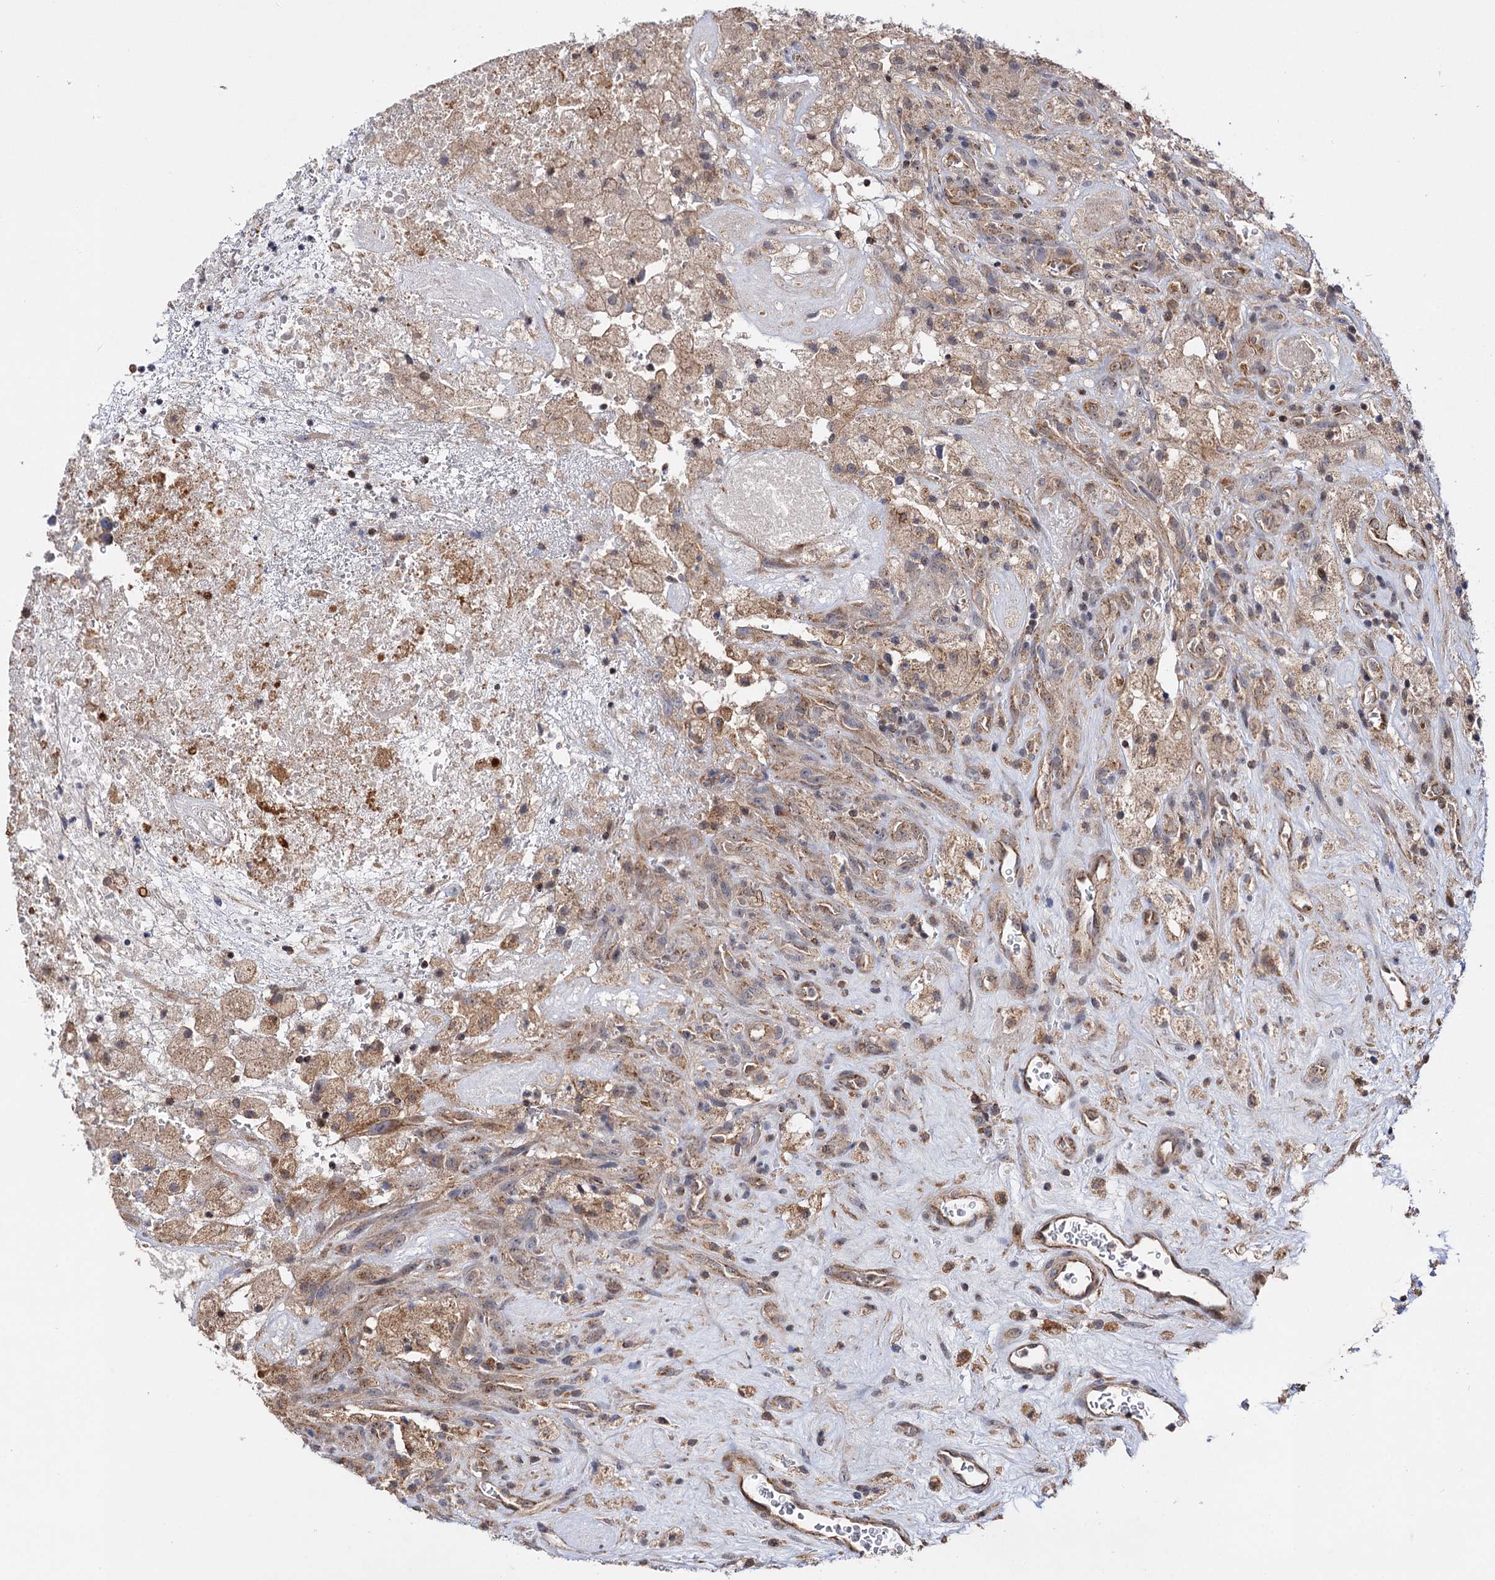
{"staining": {"intensity": "weak", "quantity": ">75%", "location": "cytoplasmic/membranous"}, "tissue": "glioma", "cell_type": "Tumor cells", "image_type": "cancer", "snomed": [{"axis": "morphology", "description": "Glioma, malignant, High grade"}, {"axis": "topography", "description": "Brain"}], "caption": "Immunohistochemical staining of malignant glioma (high-grade) exhibits low levels of weak cytoplasmic/membranous protein expression in approximately >75% of tumor cells.", "gene": "CEP76", "patient": {"sex": "male", "age": 76}}